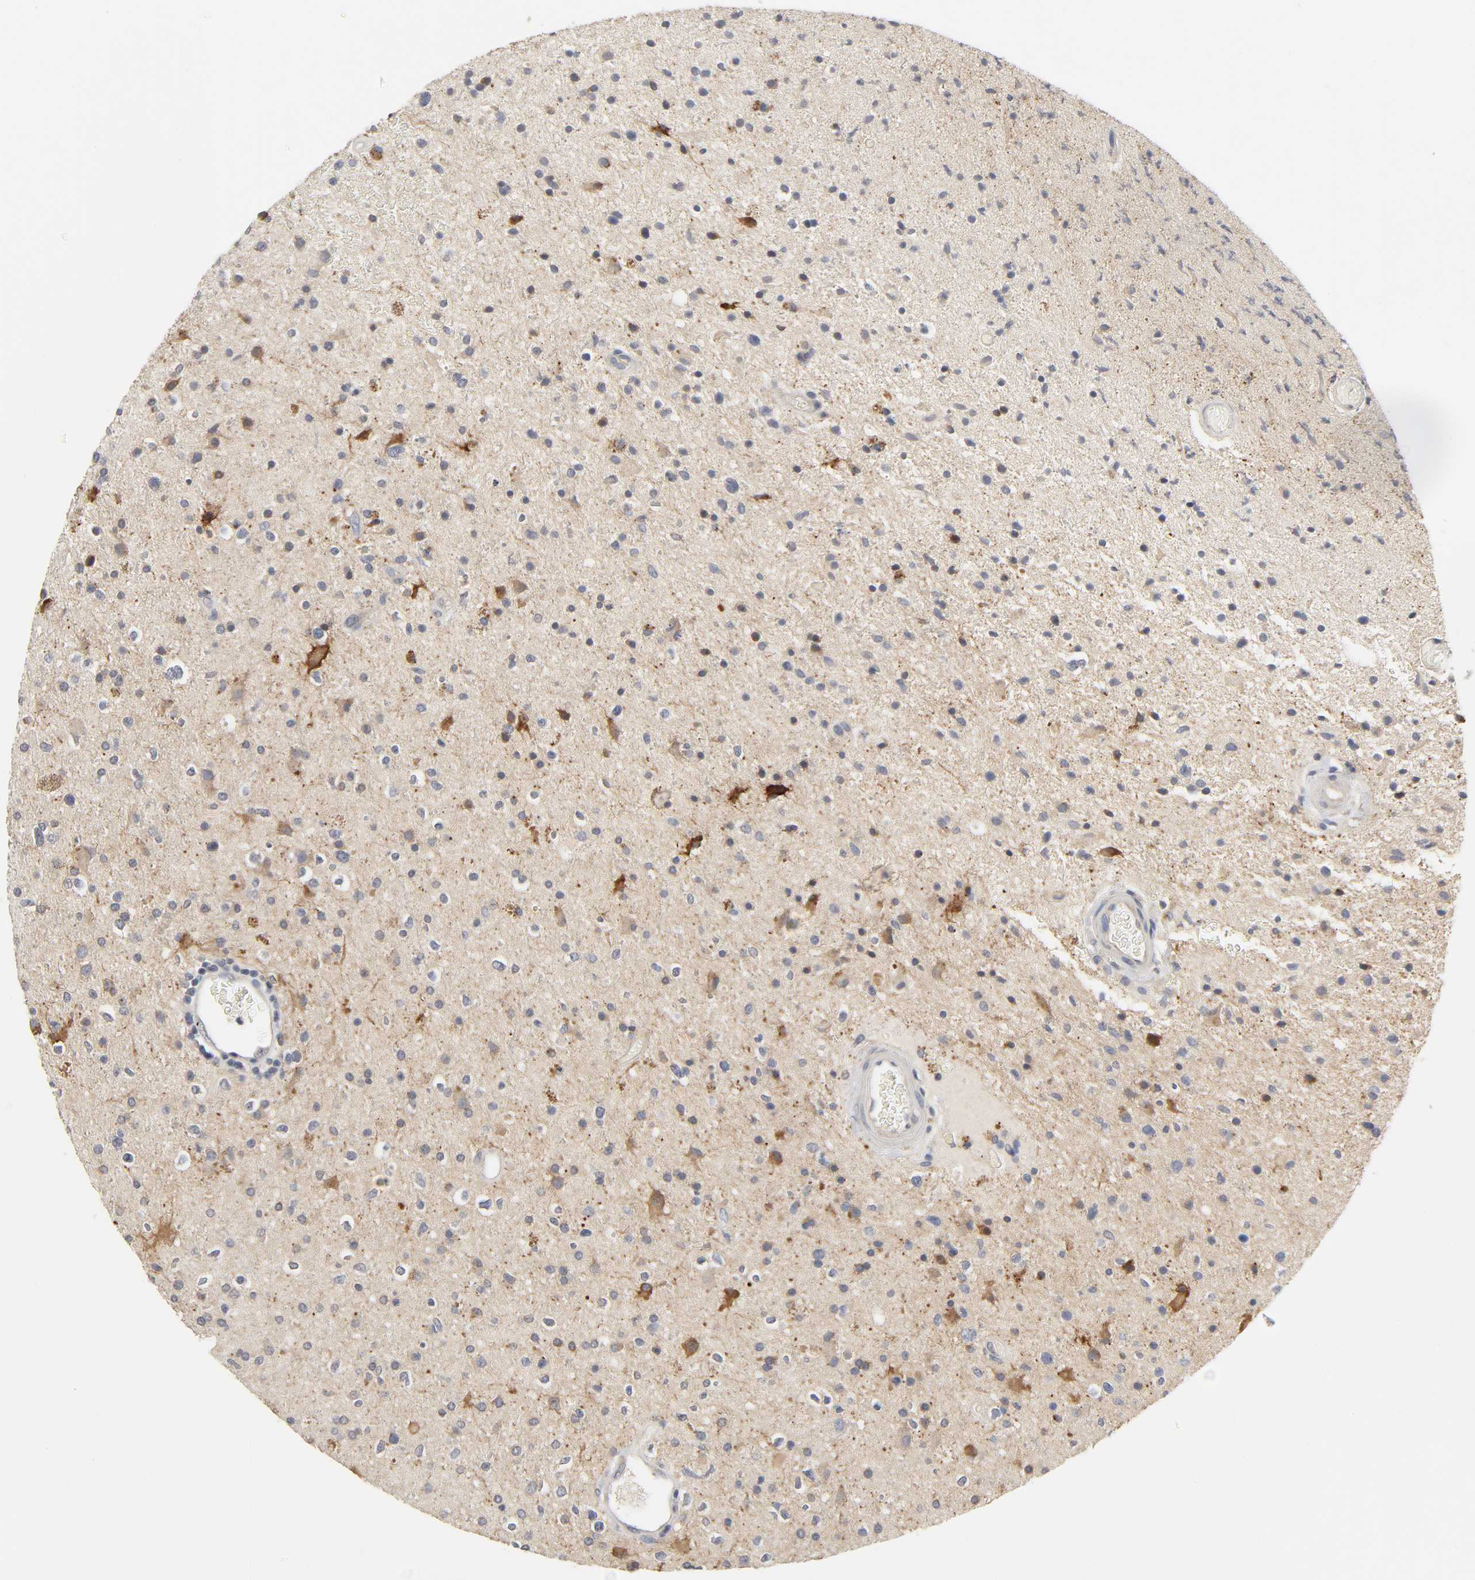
{"staining": {"intensity": "negative", "quantity": "none", "location": "none"}, "tissue": "glioma", "cell_type": "Tumor cells", "image_type": "cancer", "snomed": [{"axis": "morphology", "description": "Glioma, malignant, High grade"}, {"axis": "topography", "description": "Brain"}], "caption": "IHC image of human glioma stained for a protein (brown), which reveals no positivity in tumor cells.", "gene": "SLC10A2", "patient": {"sex": "male", "age": 33}}